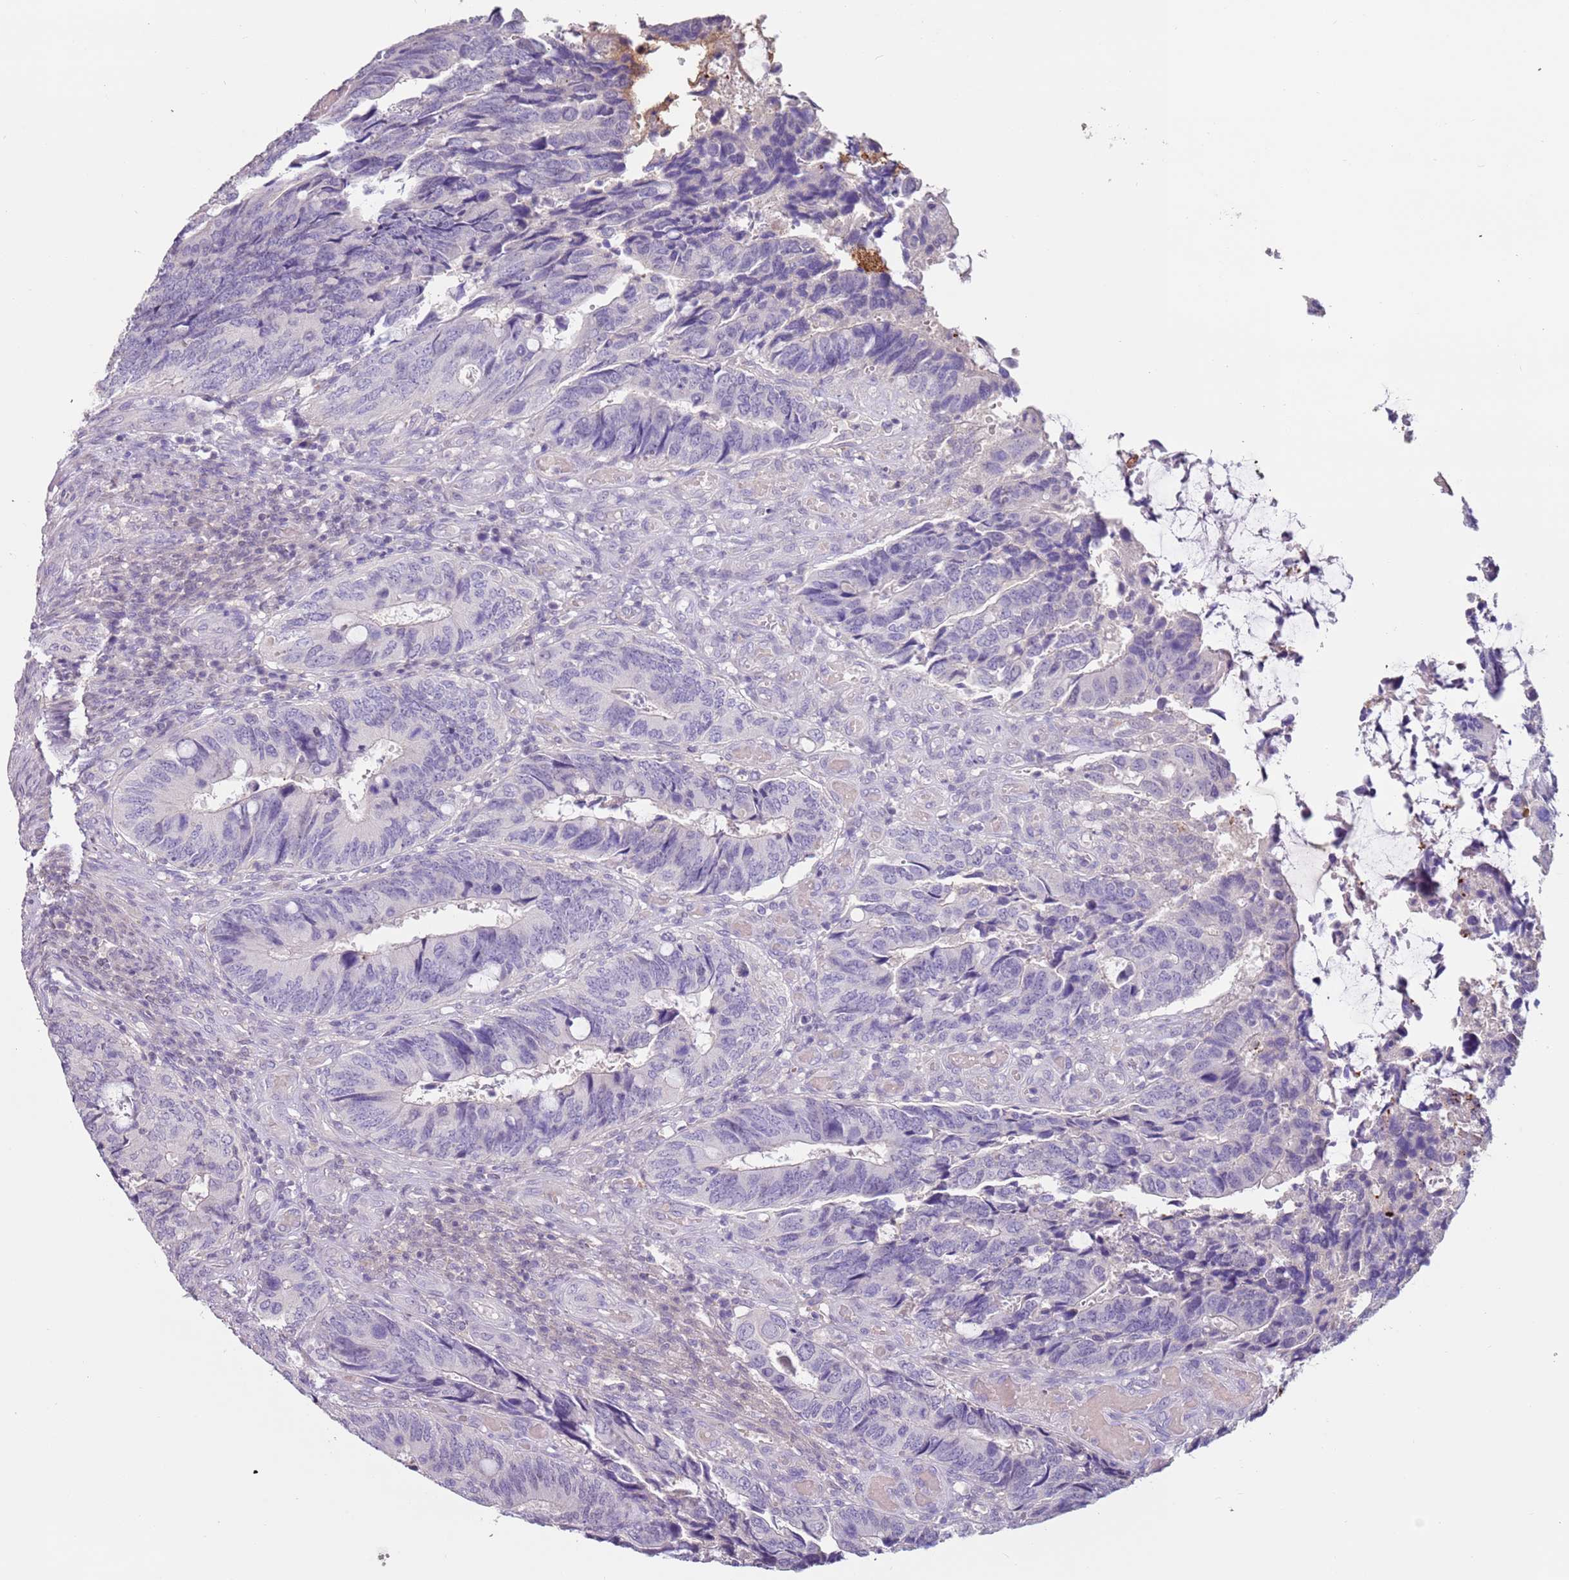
{"staining": {"intensity": "negative", "quantity": "none", "location": "none"}, "tissue": "colorectal cancer", "cell_type": "Tumor cells", "image_type": "cancer", "snomed": [{"axis": "morphology", "description": "Adenocarcinoma, NOS"}, {"axis": "topography", "description": "Colon"}], "caption": "The immunohistochemistry (IHC) micrograph has no significant positivity in tumor cells of colorectal cancer tissue.", "gene": "MDH1", "patient": {"sex": "male", "age": 87}}